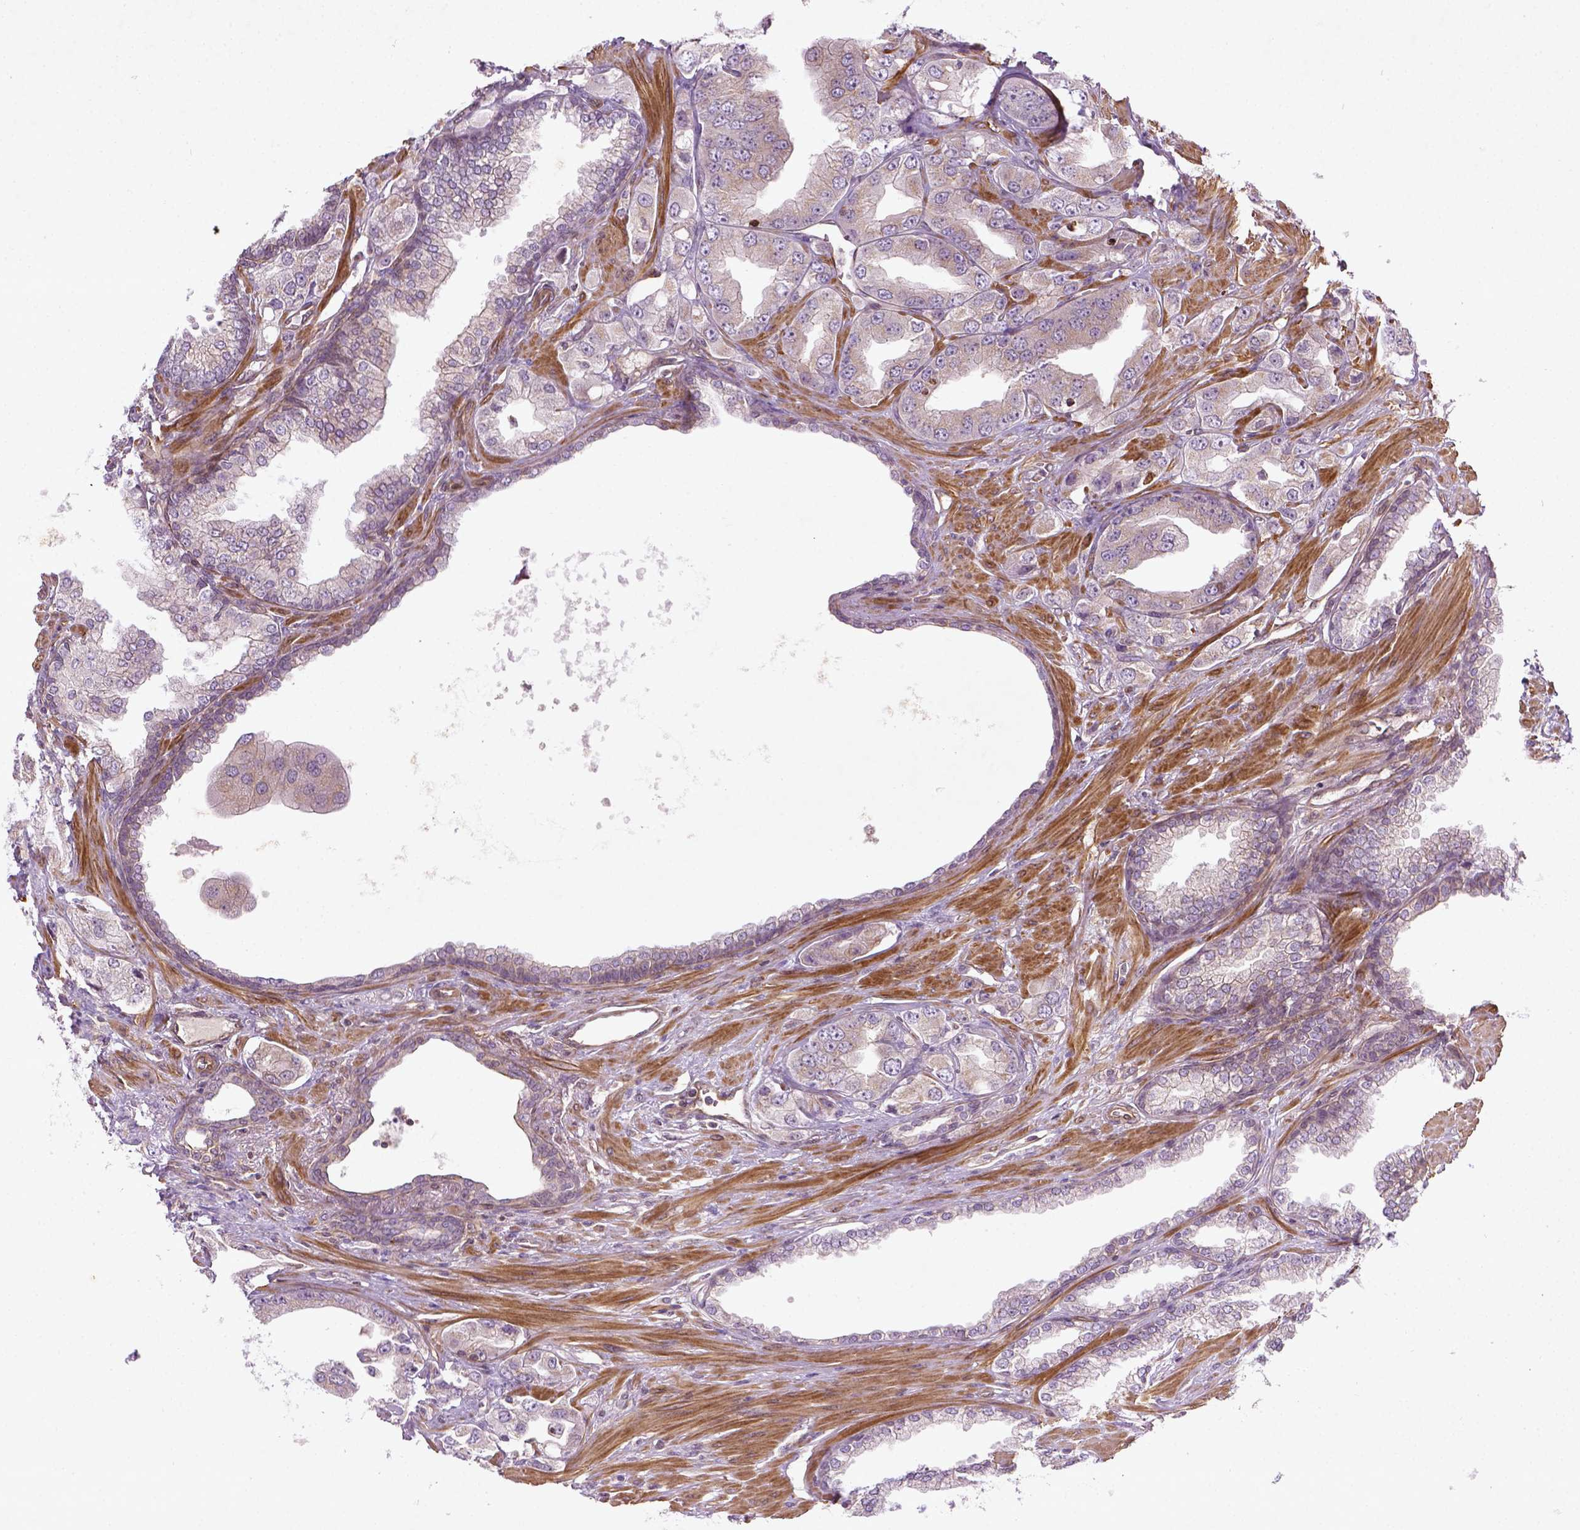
{"staining": {"intensity": "weak", "quantity": "<25%", "location": "cytoplasmic/membranous"}, "tissue": "prostate cancer", "cell_type": "Tumor cells", "image_type": "cancer", "snomed": [{"axis": "morphology", "description": "Adenocarcinoma, Low grade"}, {"axis": "topography", "description": "Prostate"}], "caption": "Adenocarcinoma (low-grade) (prostate) was stained to show a protein in brown. There is no significant positivity in tumor cells. (DAB immunohistochemistry (IHC) visualized using brightfield microscopy, high magnification).", "gene": "TCHP", "patient": {"sex": "male", "age": 60}}